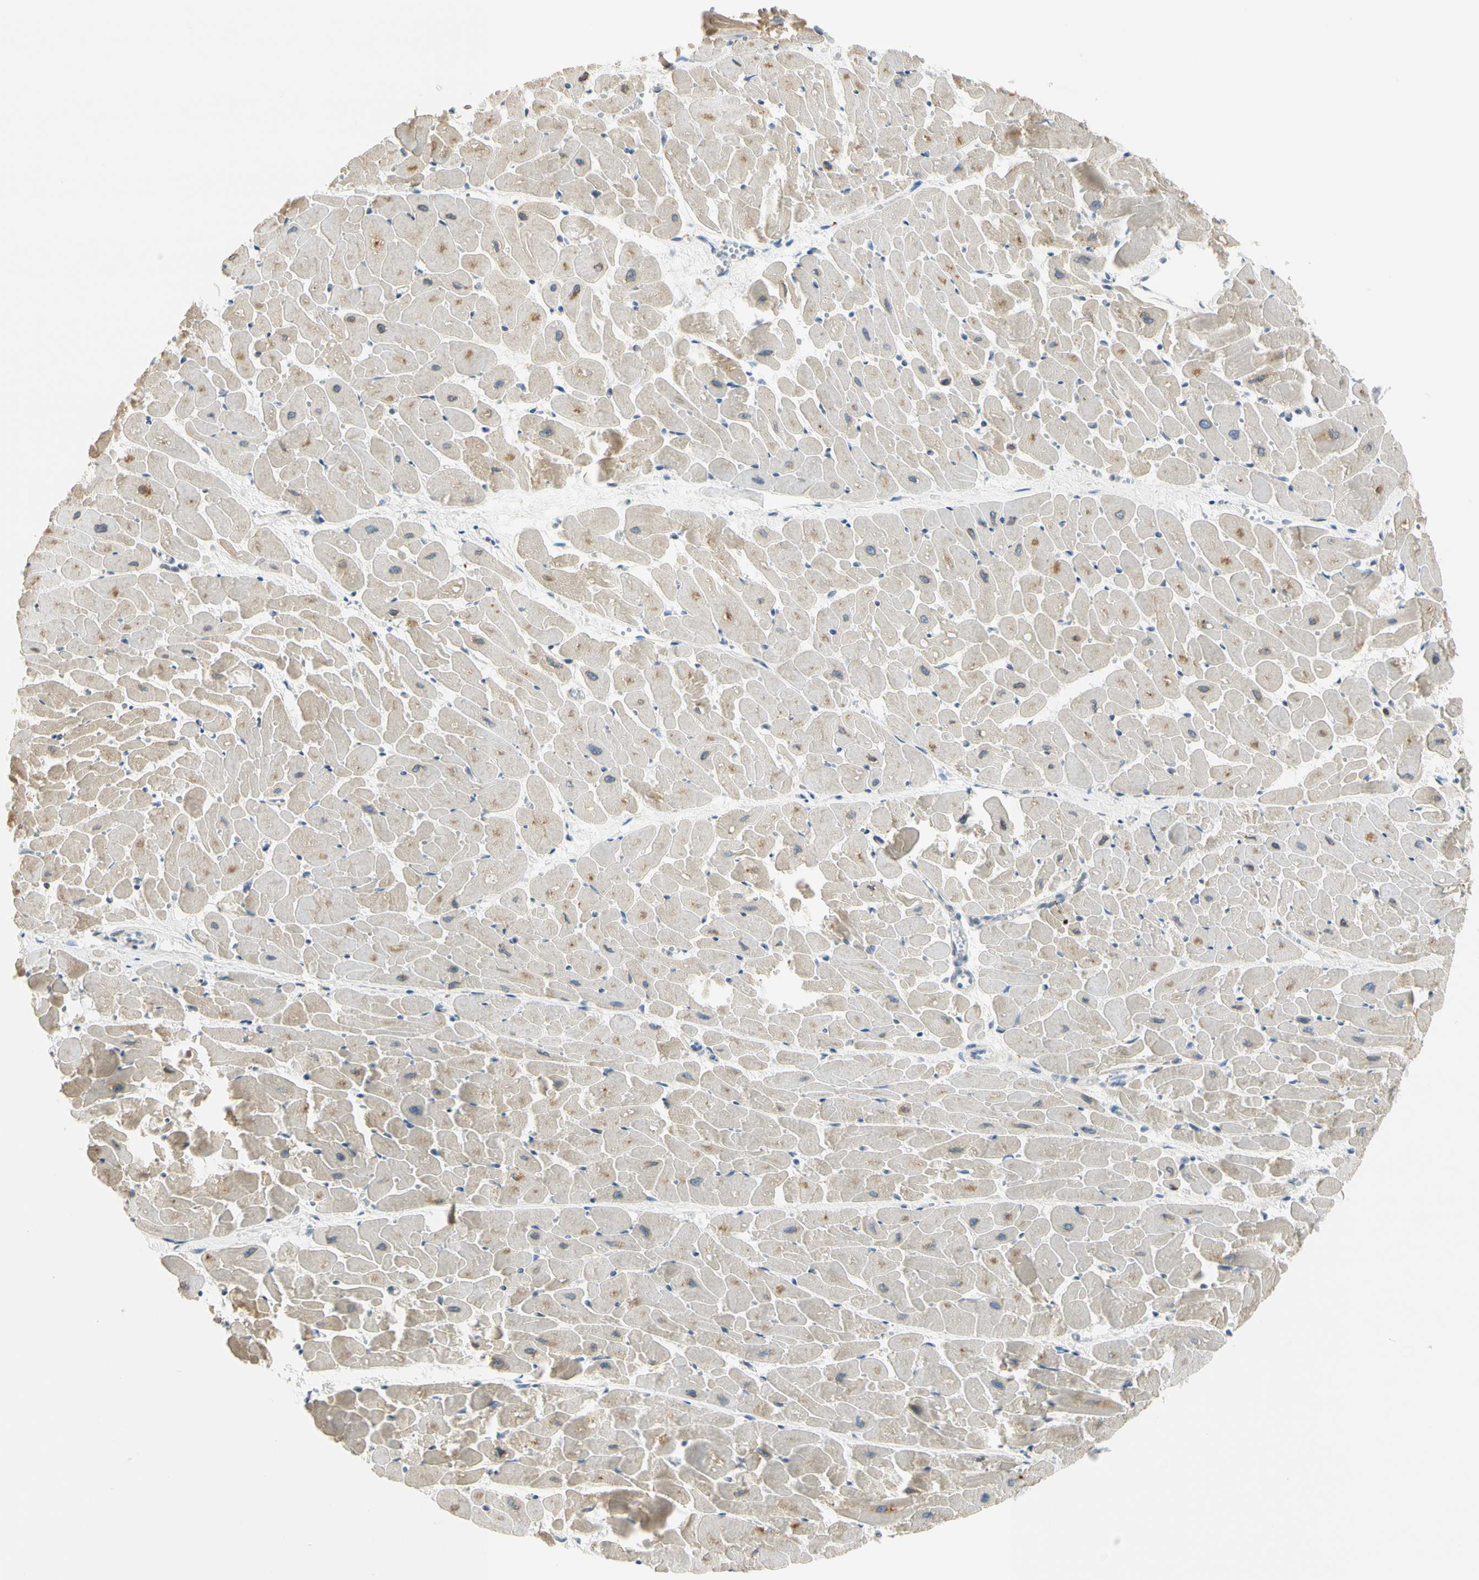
{"staining": {"intensity": "weak", "quantity": "25%-75%", "location": "cytoplasmic/membranous,nuclear"}, "tissue": "heart muscle", "cell_type": "Cardiomyocytes", "image_type": "normal", "snomed": [{"axis": "morphology", "description": "Normal tissue, NOS"}, {"axis": "topography", "description": "Heart"}], "caption": "High-power microscopy captured an IHC histopathology image of normal heart muscle, revealing weak cytoplasmic/membranous,nuclear staining in about 25%-75% of cardiomyocytes.", "gene": "NPDC1", "patient": {"sex": "female", "age": 19}}